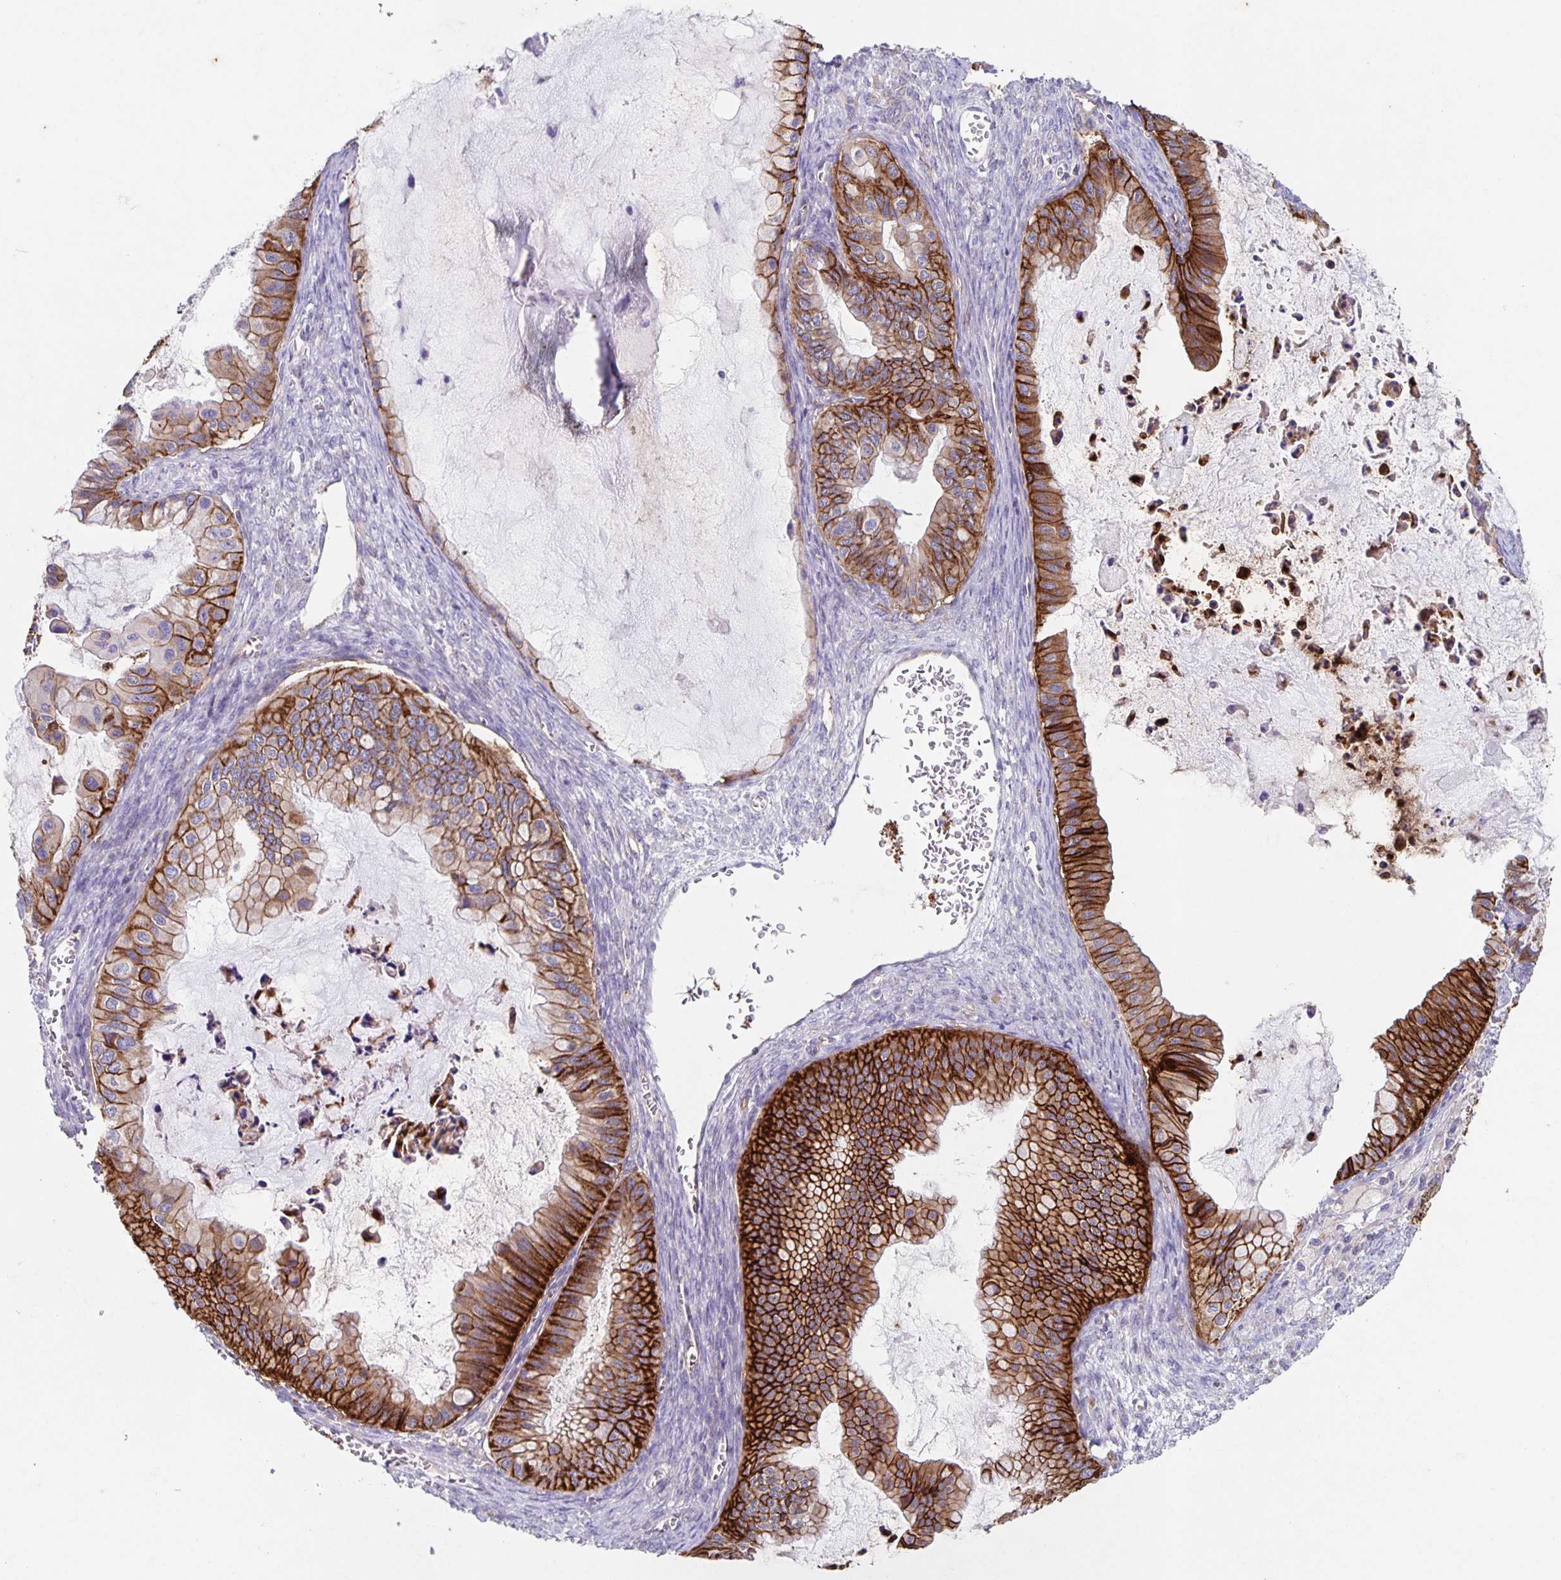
{"staining": {"intensity": "strong", "quantity": ">75%", "location": "cytoplasmic/membranous"}, "tissue": "ovarian cancer", "cell_type": "Tumor cells", "image_type": "cancer", "snomed": [{"axis": "morphology", "description": "Cystadenocarcinoma, mucinous, NOS"}, {"axis": "topography", "description": "Ovary"}], "caption": "Immunohistochemical staining of human ovarian cancer reveals high levels of strong cytoplasmic/membranous protein expression in approximately >75% of tumor cells. Nuclei are stained in blue.", "gene": "ITGA2", "patient": {"sex": "female", "age": 72}}